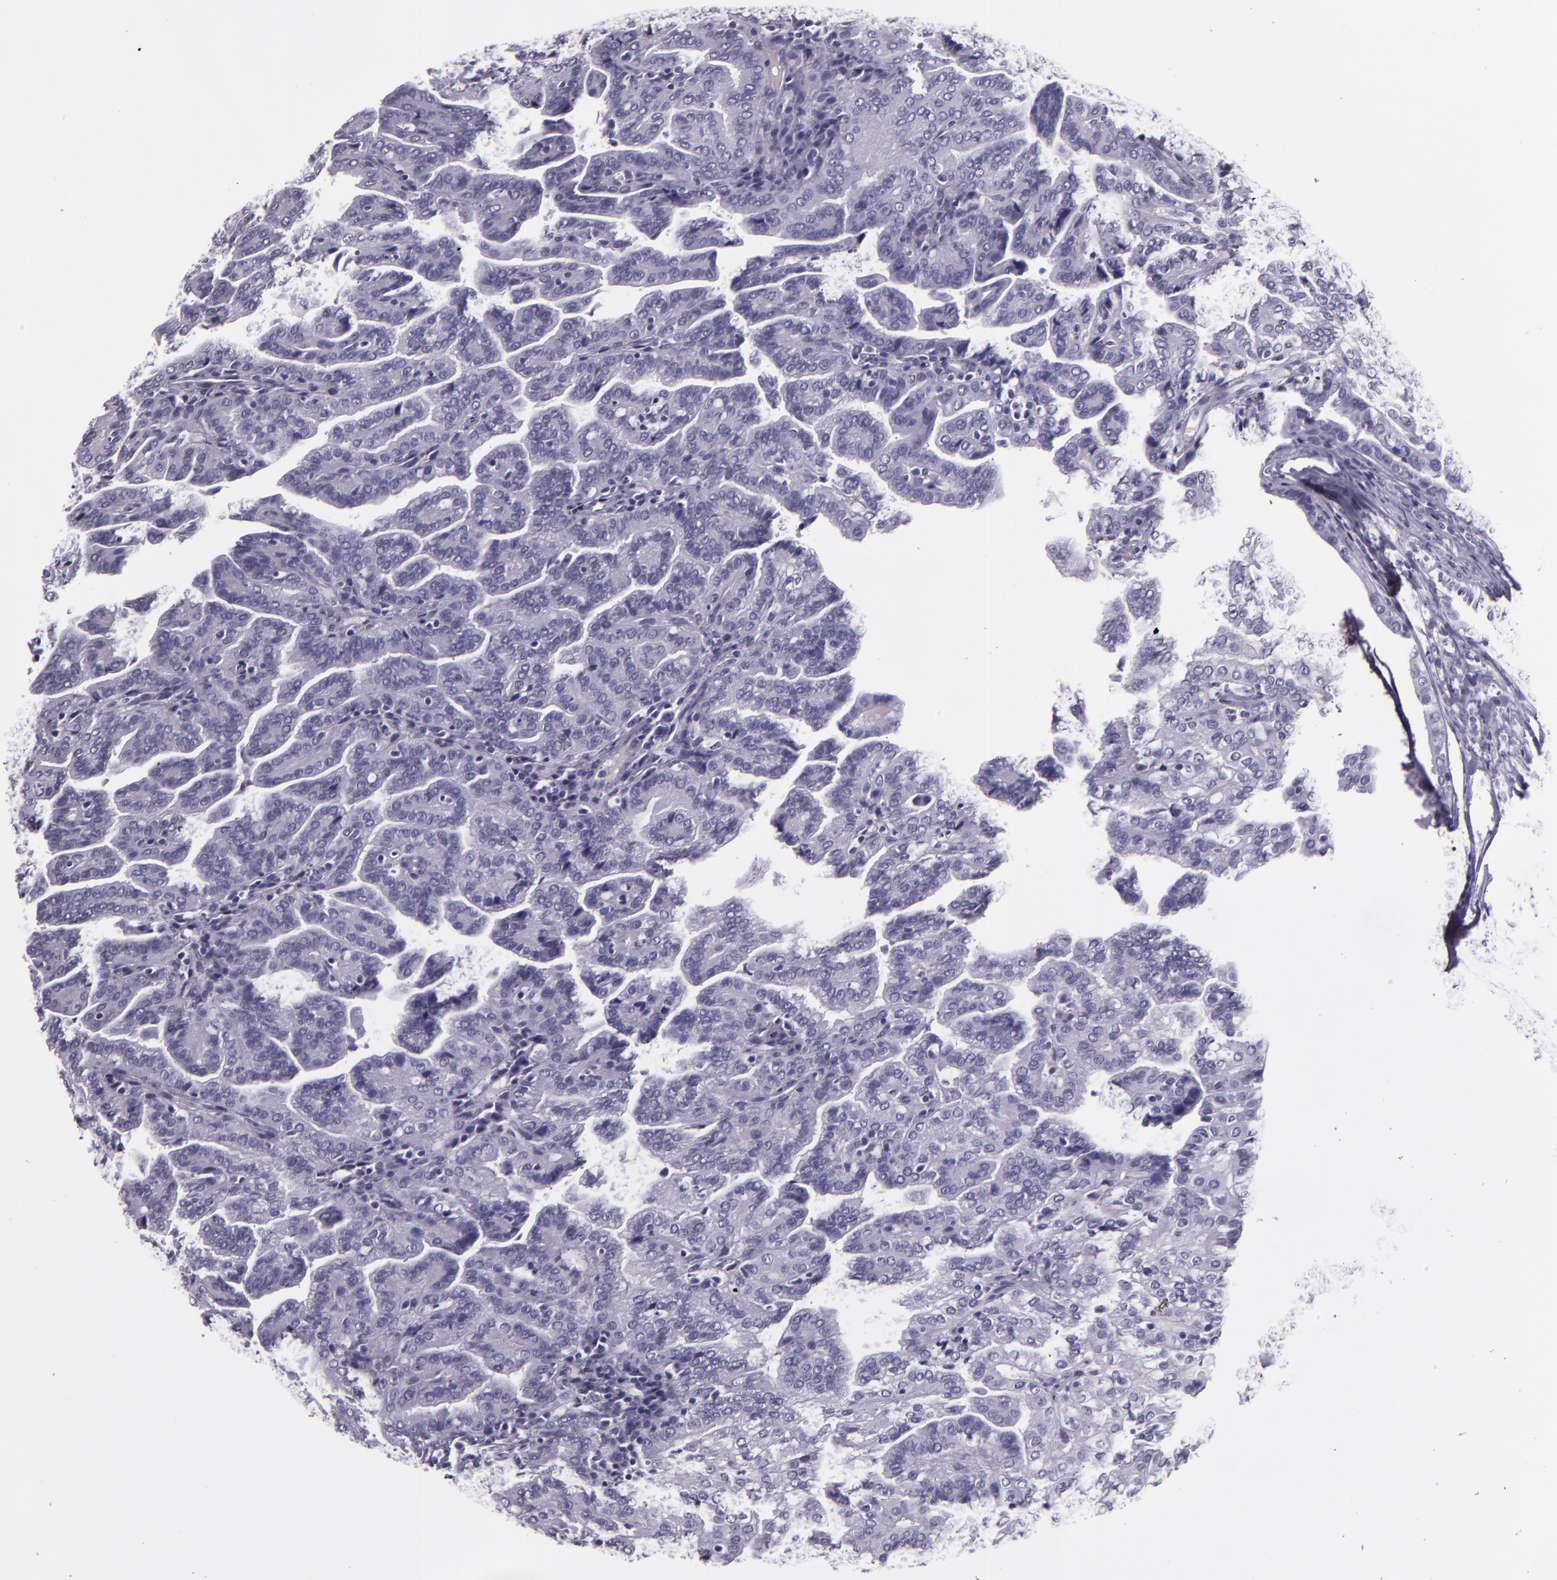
{"staining": {"intensity": "negative", "quantity": "none", "location": "none"}, "tissue": "renal cancer", "cell_type": "Tumor cells", "image_type": "cancer", "snomed": [{"axis": "morphology", "description": "Adenocarcinoma, NOS"}, {"axis": "topography", "description": "Kidney"}], "caption": "Immunohistochemistry histopathology image of human adenocarcinoma (renal) stained for a protein (brown), which displays no positivity in tumor cells.", "gene": "CR2", "patient": {"sex": "male", "age": 61}}